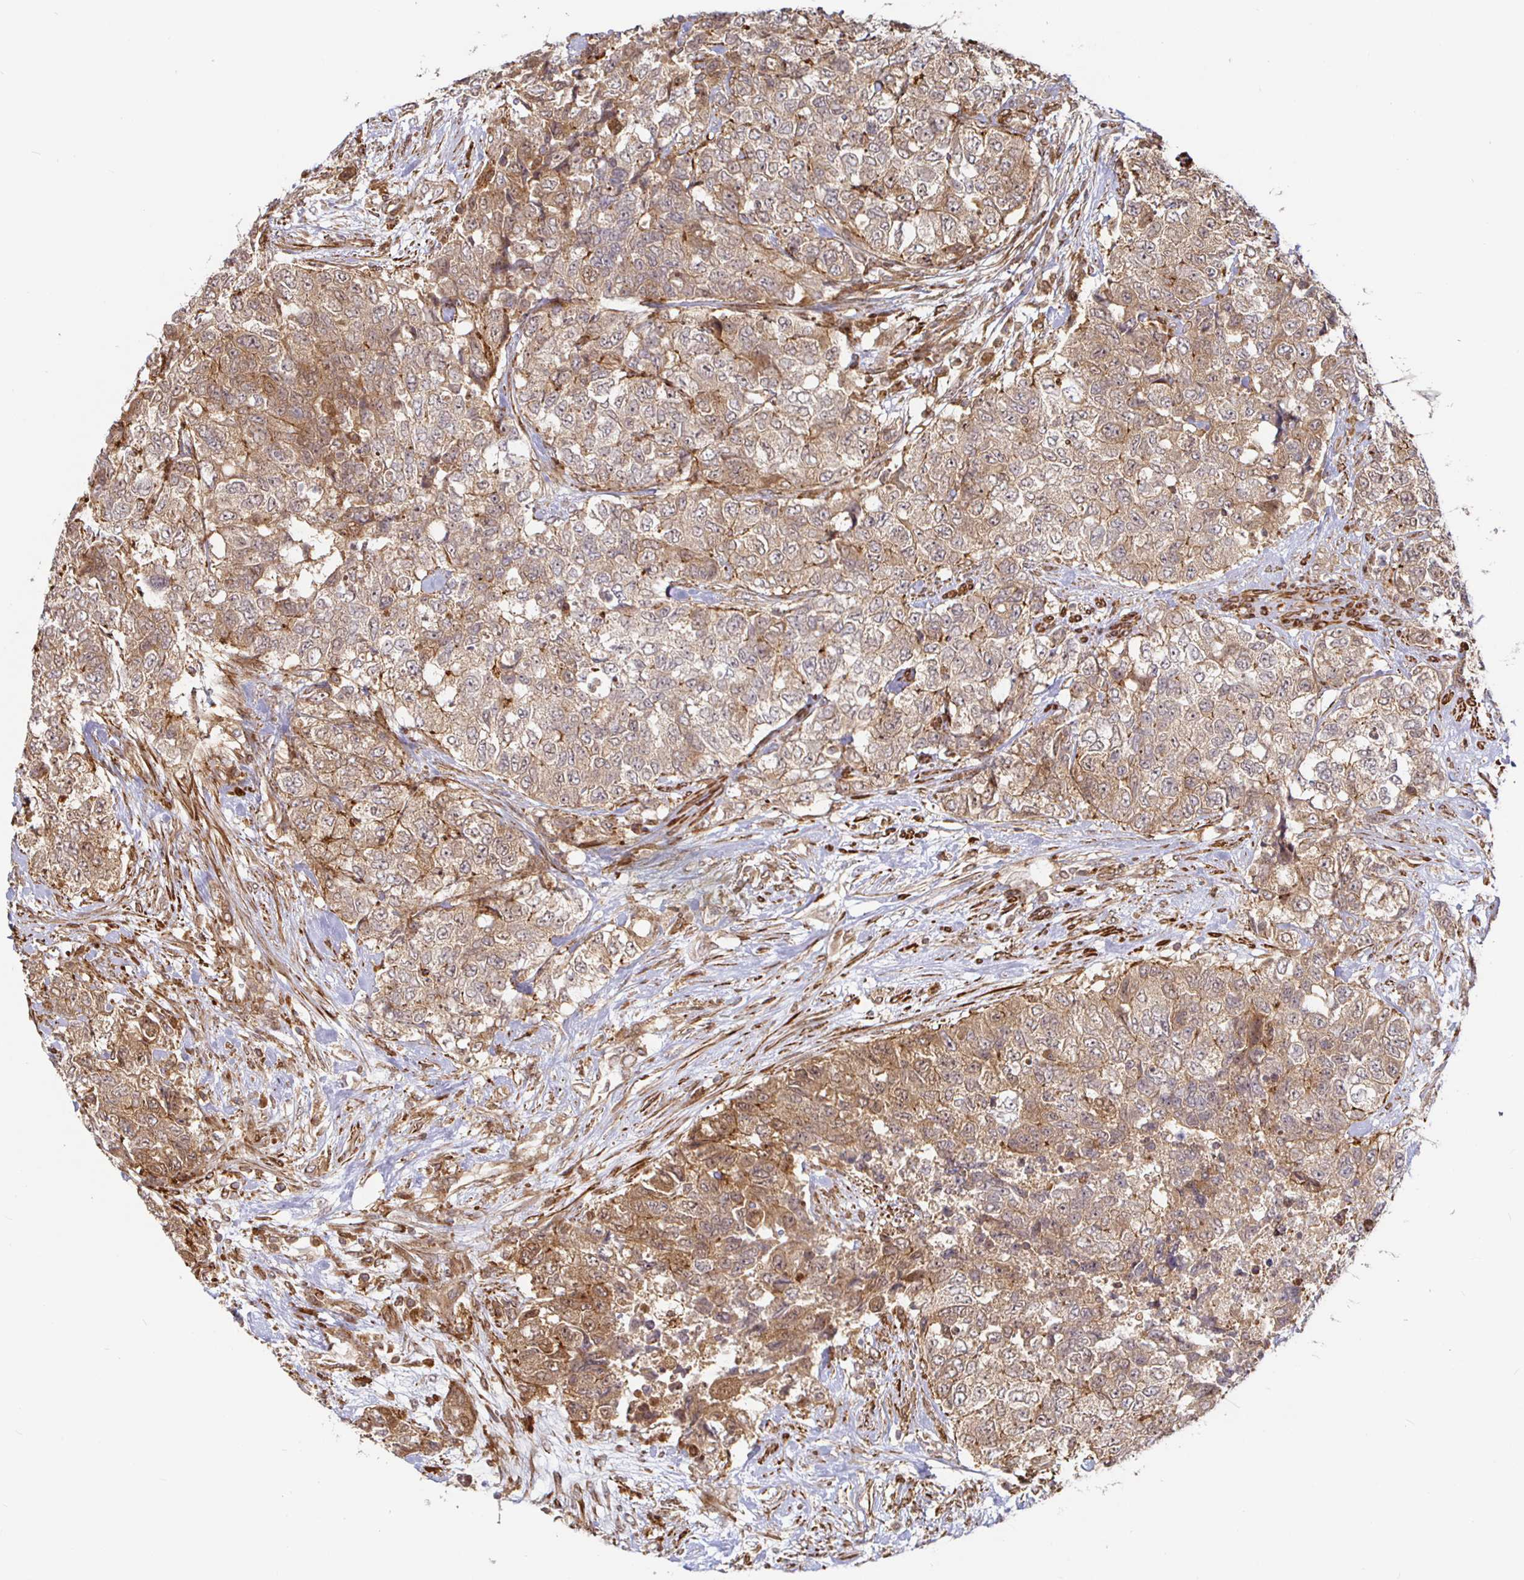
{"staining": {"intensity": "moderate", "quantity": ">75%", "location": "cytoplasmic/membranous"}, "tissue": "urothelial cancer", "cell_type": "Tumor cells", "image_type": "cancer", "snomed": [{"axis": "morphology", "description": "Urothelial carcinoma, High grade"}, {"axis": "topography", "description": "Urinary bladder"}], "caption": "Protein positivity by IHC exhibits moderate cytoplasmic/membranous expression in approximately >75% of tumor cells in high-grade urothelial carcinoma. Nuclei are stained in blue.", "gene": "STRAP", "patient": {"sex": "female", "age": 78}}